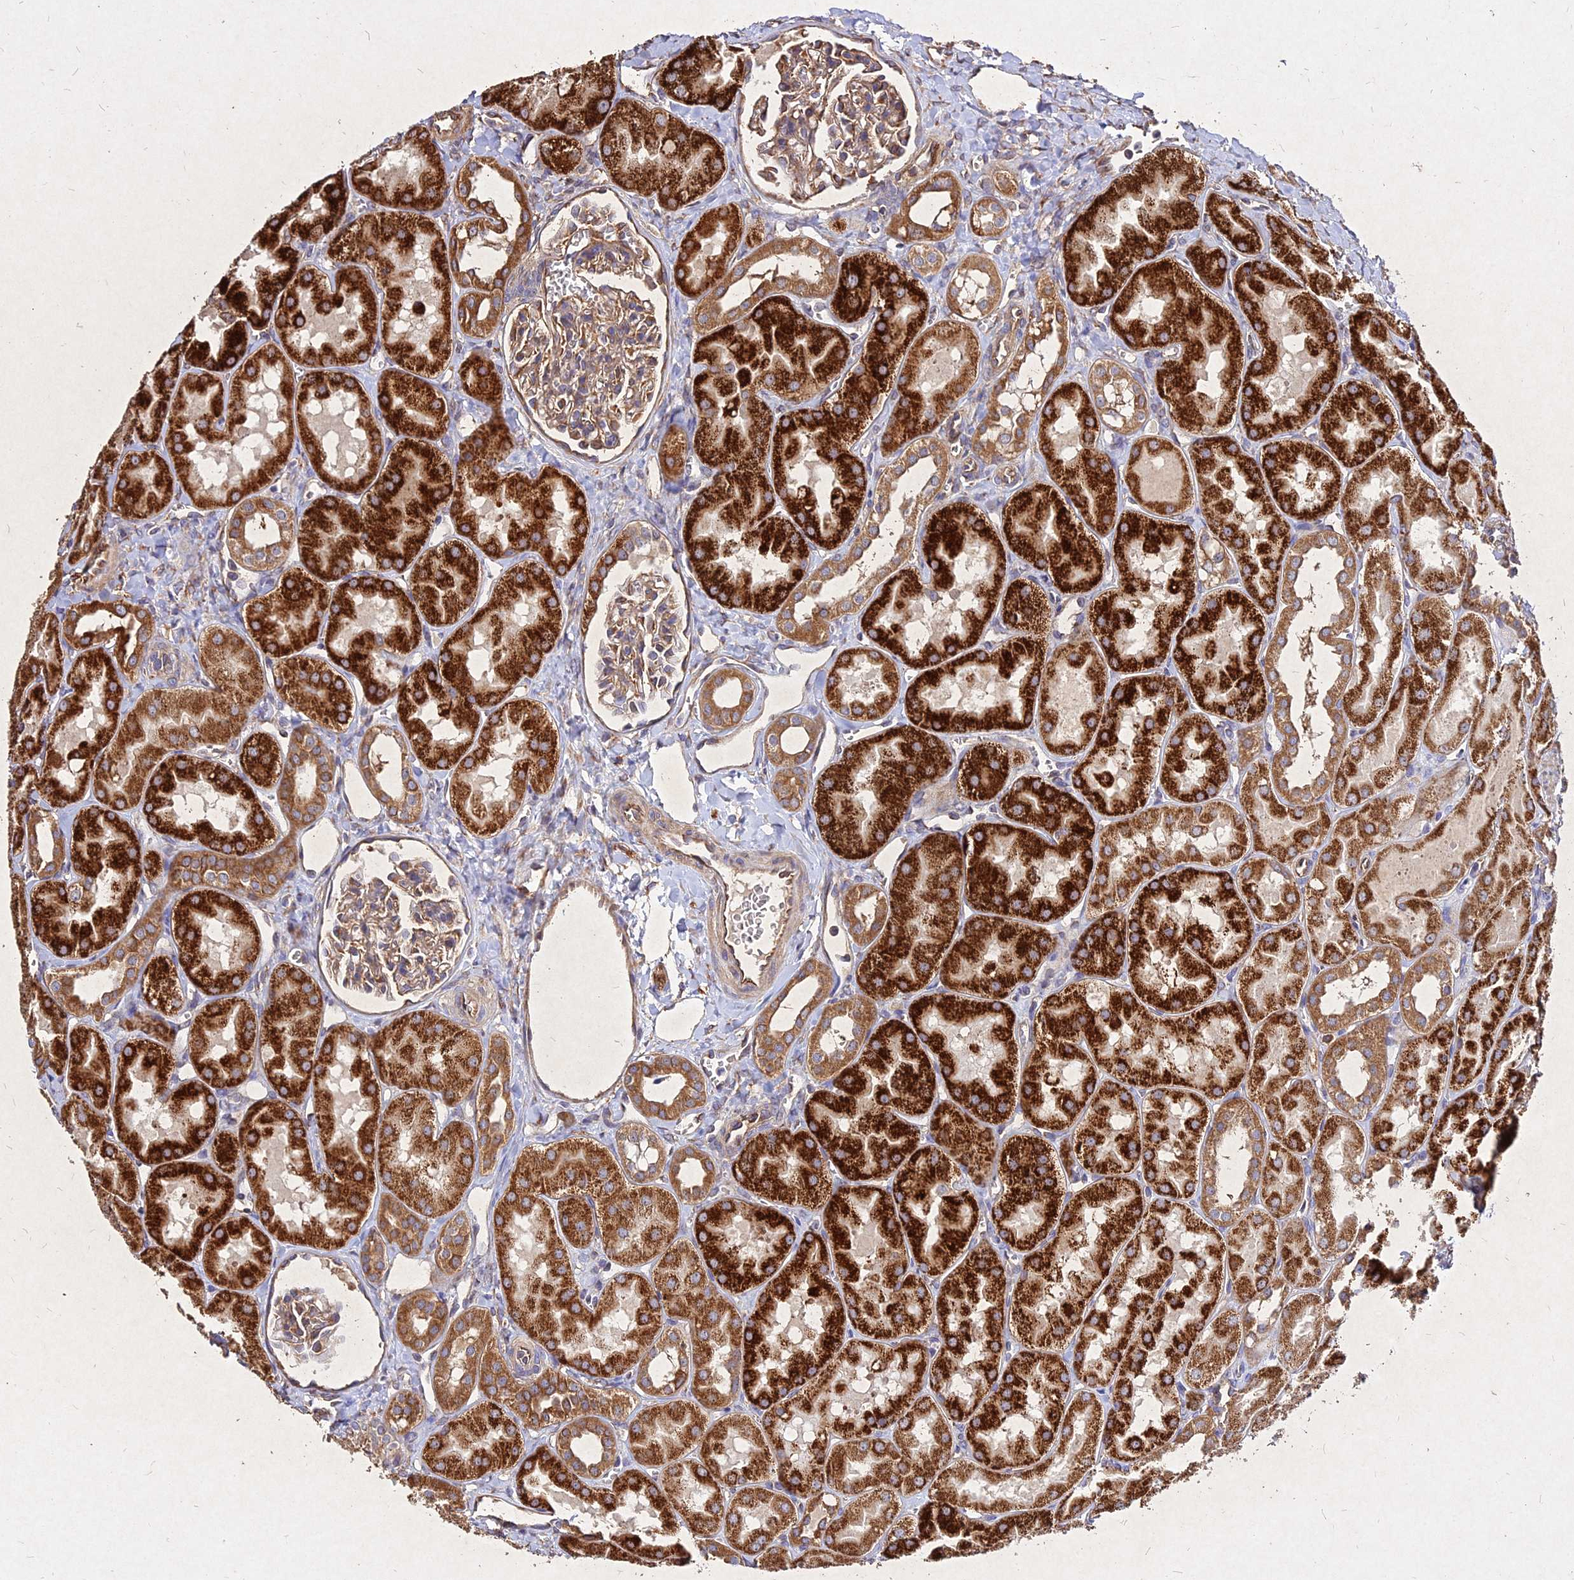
{"staining": {"intensity": "moderate", "quantity": "25%-75%", "location": "cytoplasmic/membranous"}, "tissue": "kidney", "cell_type": "Cells in glomeruli", "image_type": "normal", "snomed": [{"axis": "morphology", "description": "Normal tissue, NOS"}, {"axis": "topography", "description": "Kidney"}, {"axis": "topography", "description": "Urinary bladder"}], "caption": "DAB immunohistochemical staining of benign kidney displays moderate cytoplasmic/membranous protein expression in approximately 25%-75% of cells in glomeruli.", "gene": "SKA1", "patient": {"sex": "male", "age": 16}}